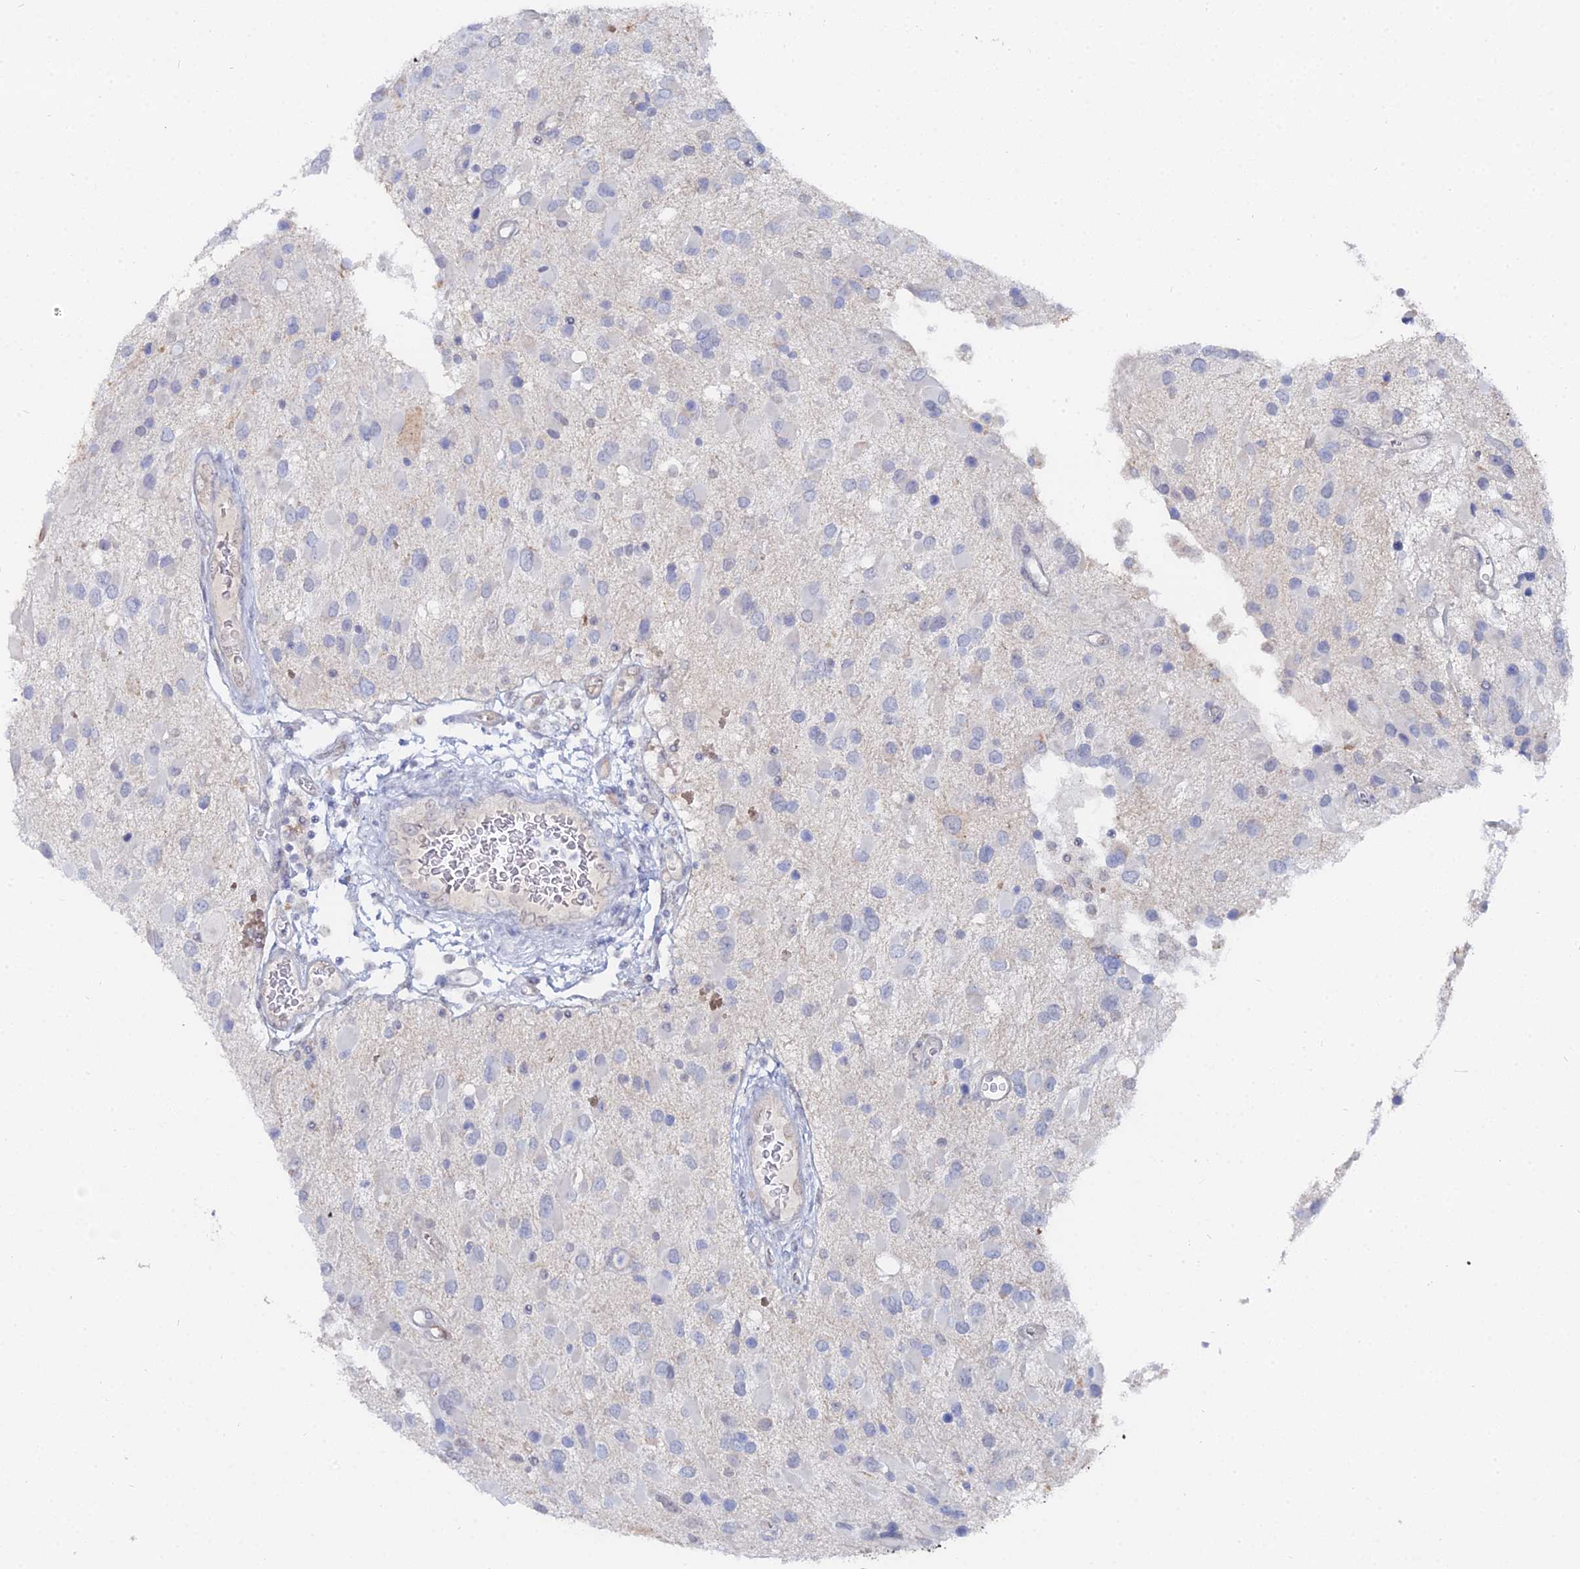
{"staining": {"intensity": "negative", "quantity": "none", "location": "none"}, "tissue": "glioma", "cell_type": "Tumor cells", "image_type": "cancer", "snomed": [{"axis": "morphology", "description": "Glioma, malignant, High grade"}, {"axis": "topography", "description": "Brain"}], "caption": "High magnification brightfield microscopy of malignant glioma (high-grade) stained with DAB (3,3'-diaminobenzidine) (brown) and counterstained with hematoxylin (blue): tumor cells show no significant expression.", "gene": "THAP4", "patient": {"sex": "male", "age": 53}}